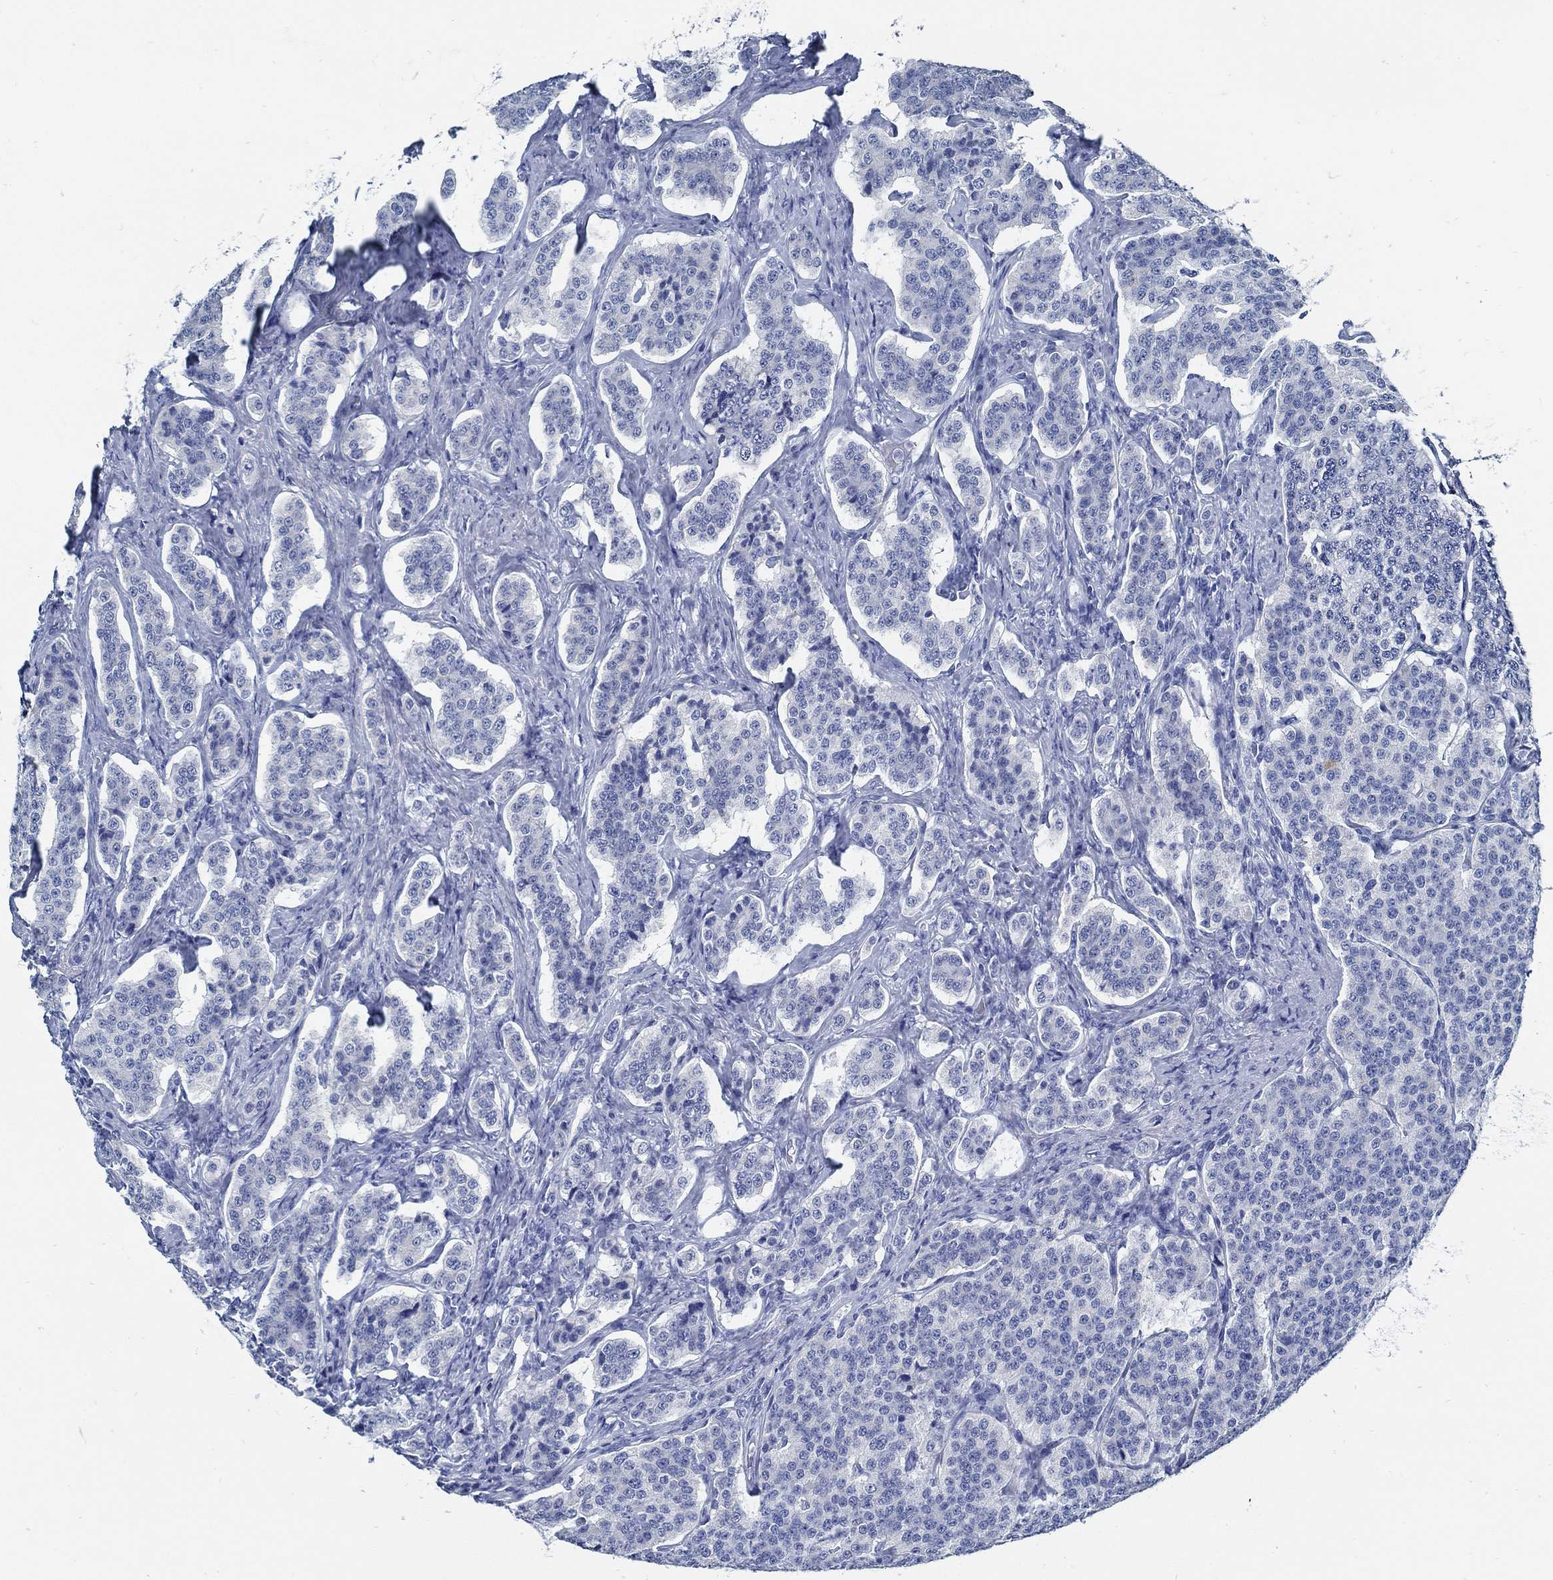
{"staining": {"intensity": "negative", "quantity": "none", "location": "none"}, "tissue": "carcinoid", "cell_type": "Tumor cells", "image_type": "cancer", "snomed": [{"axis": "morphology", "description": "Carcinoid, malignant, NOS"}, {"axis": "topography", "description": "Small intestine"}], "caption": "Malignant carcinoid stained for a protein using immunohistochemistry reveals no expression tumor cells.", "gene": "SLC45A1", "patient": {"sex": "female", "age": 58}}